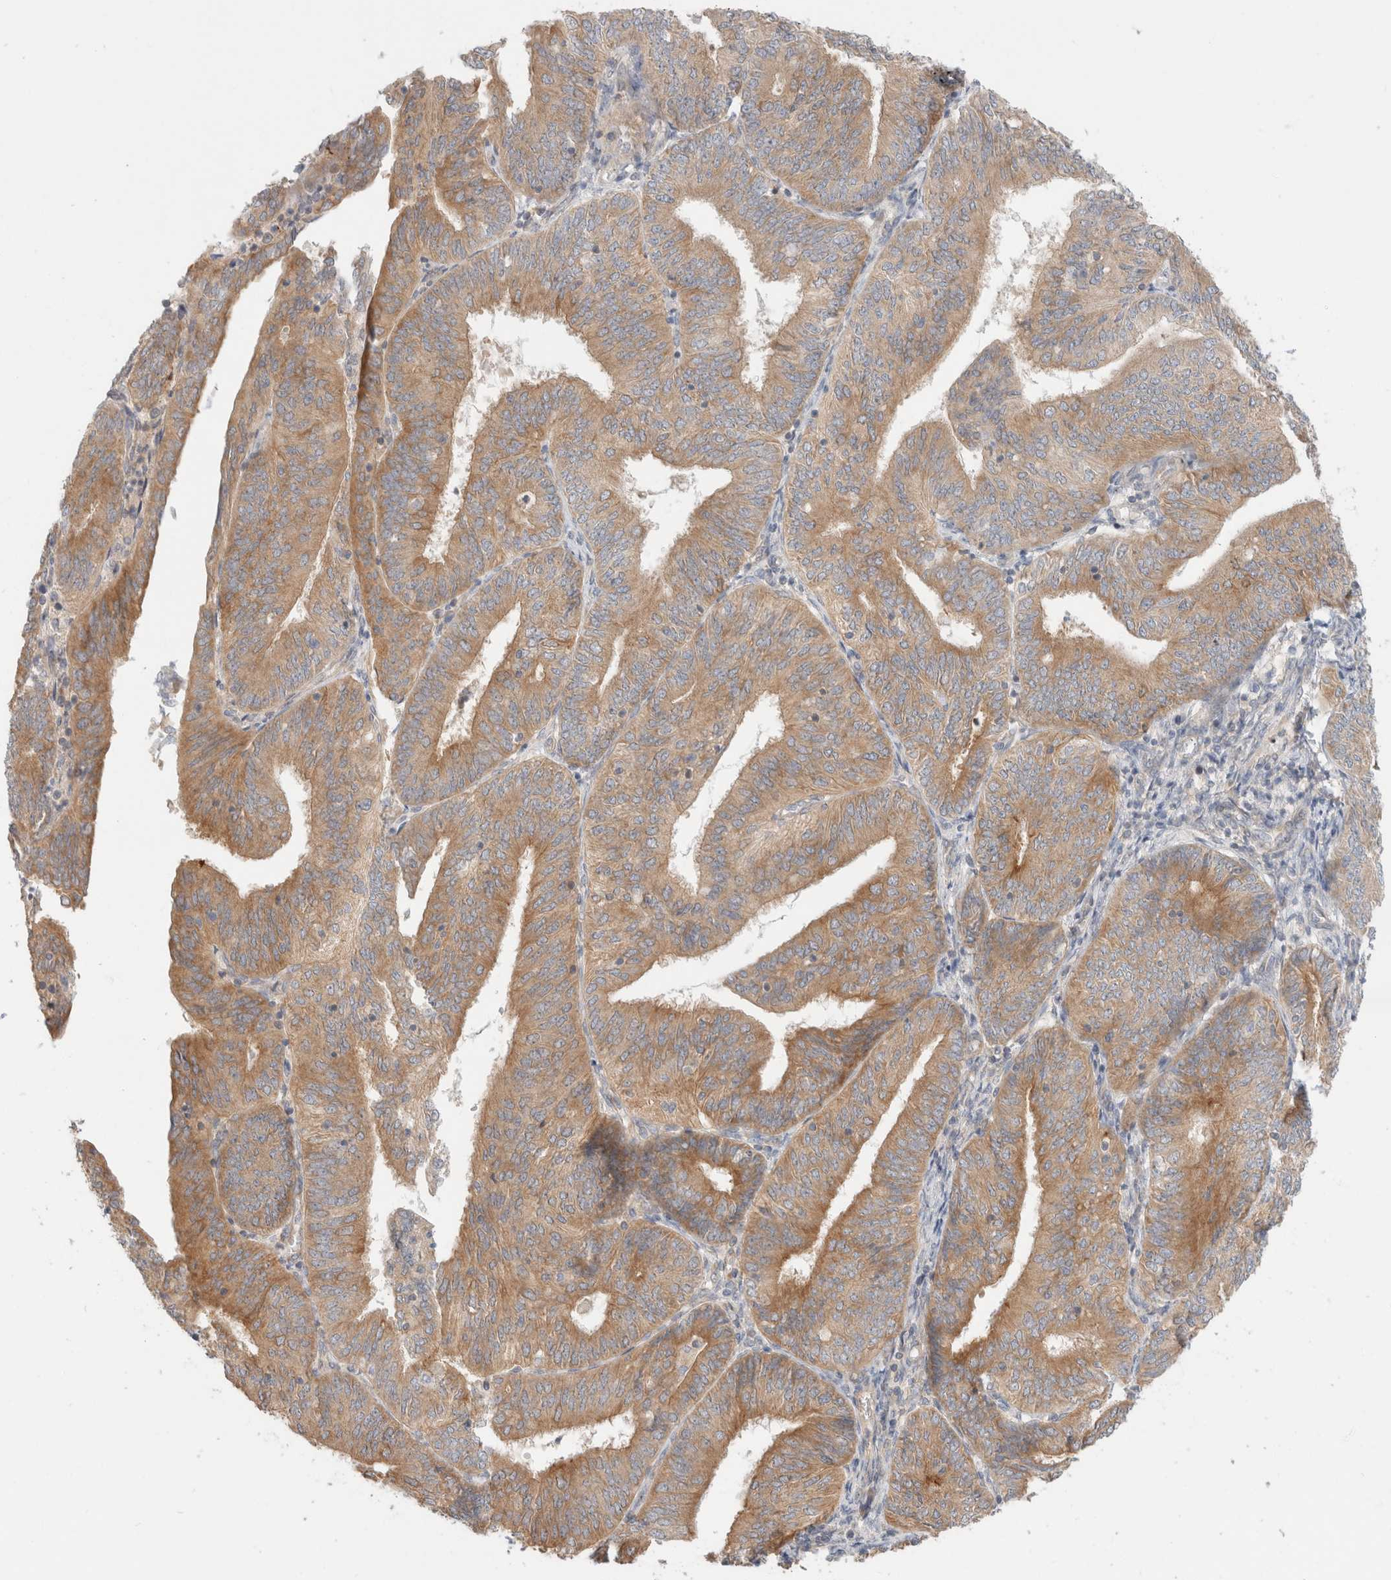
{"staining": {"intensity": "moderate", "quantity": "25%-75%", "location": "cytoplasmic/membranous"}, "tissue": "endometrial cancer", "cell_type": "Tumor cells", "image_type": "cancer", "snomed": [{"axis": "morphology", "description": "Adenocarcinoma, NOS"}, {"axis": "topography", "description": "Endometrium"}], "caption": "There is medium levels of moderate cytoplasmic/membranous staining in tumor cells of adenocarcinoma (endometrial), as demonstrated by immunohistochemical staining (brown color).", "gene": "MARK3", "patient": {"sex": "female", "age": 58}}